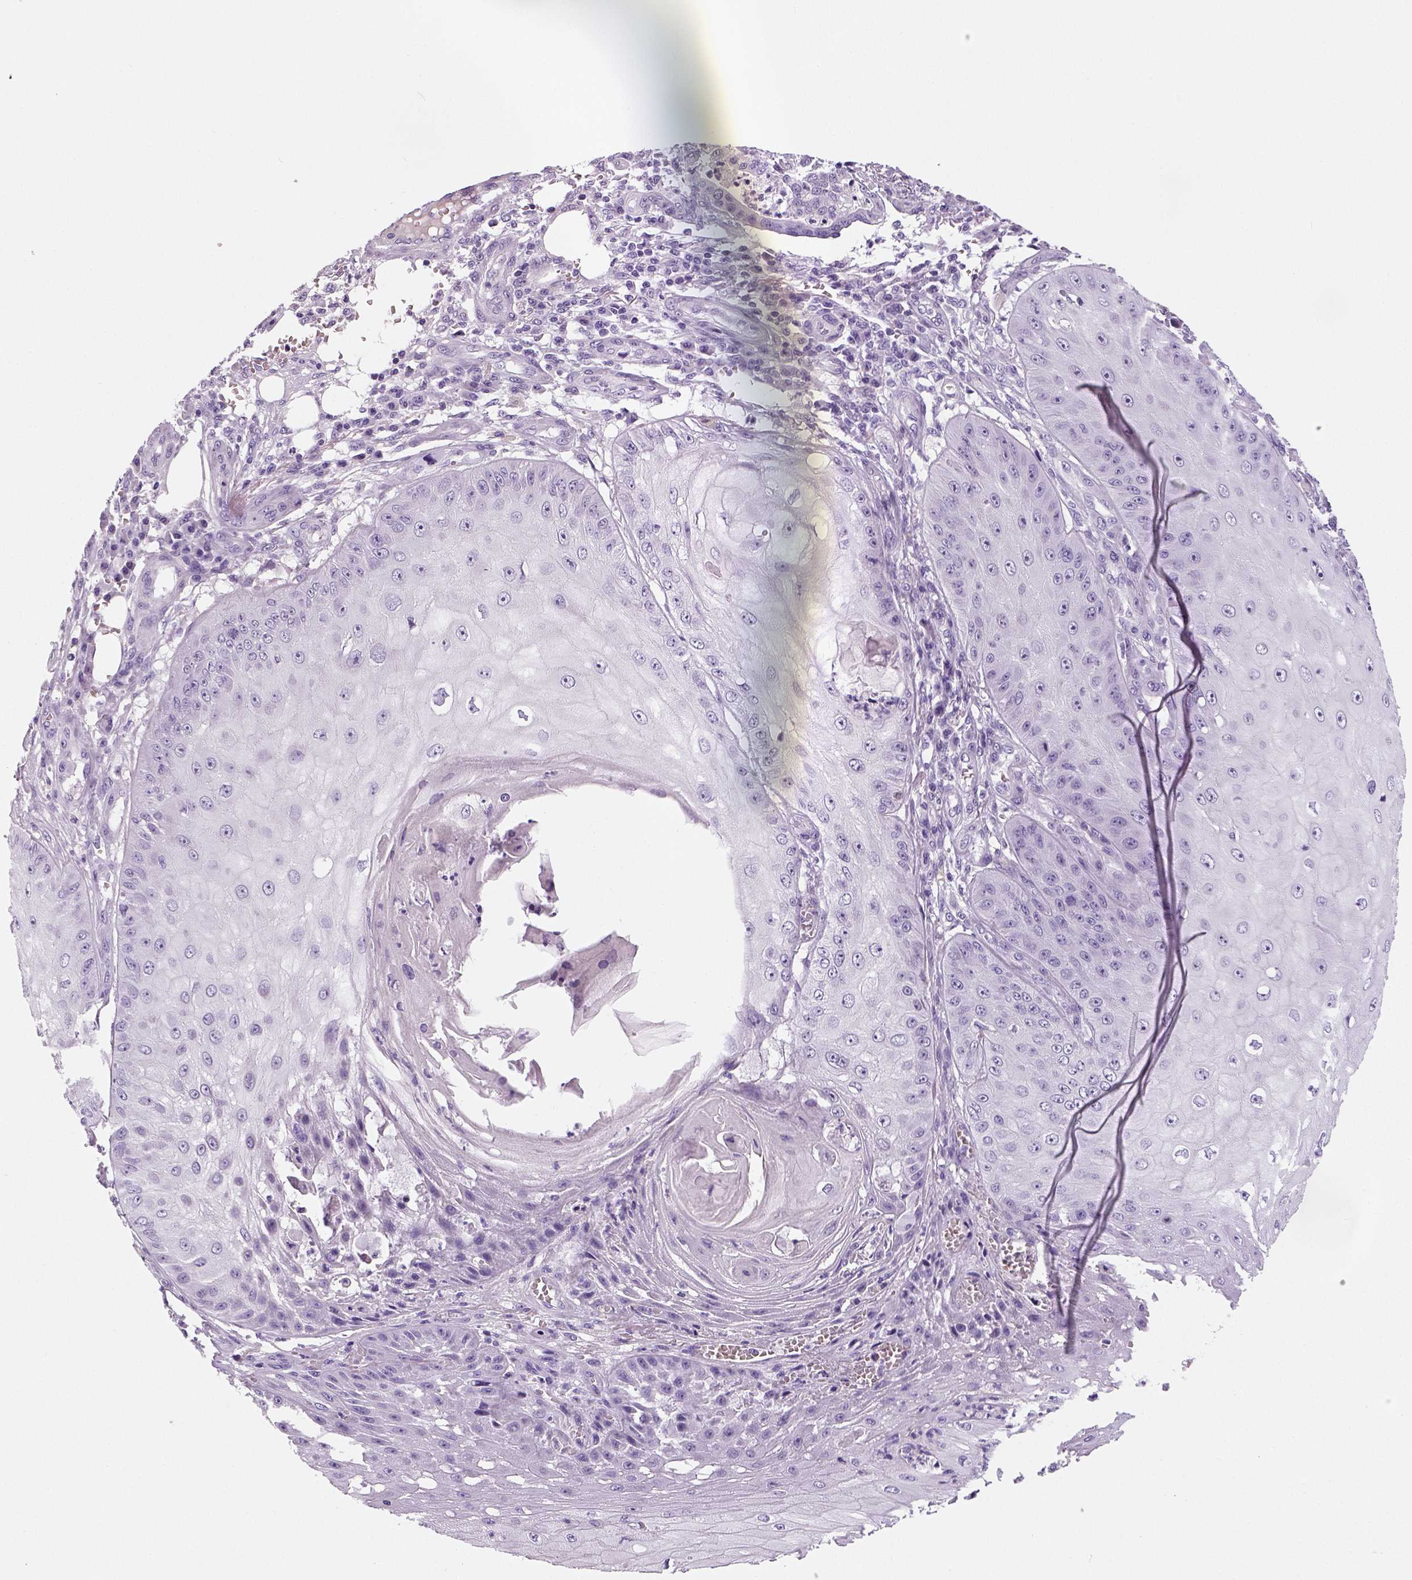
{"staining": {"intensity": "negative", "quantity": "none", "location": "none"}, "tissue": "skin cancer", "cell_type": "Tumor cells", "image_type": "cancer", "snomed": [{"axis": "morphology", "description": "Squamous cell carcinoma, NOS"}, {"axis": "topography", "description": "Skin"}], "caption": "Tumor cells show no significant protein staining in squamous cell carcinoma (skin).", "gene": "TSPAN7", "patient": {"sex": "male", "age": 70}}